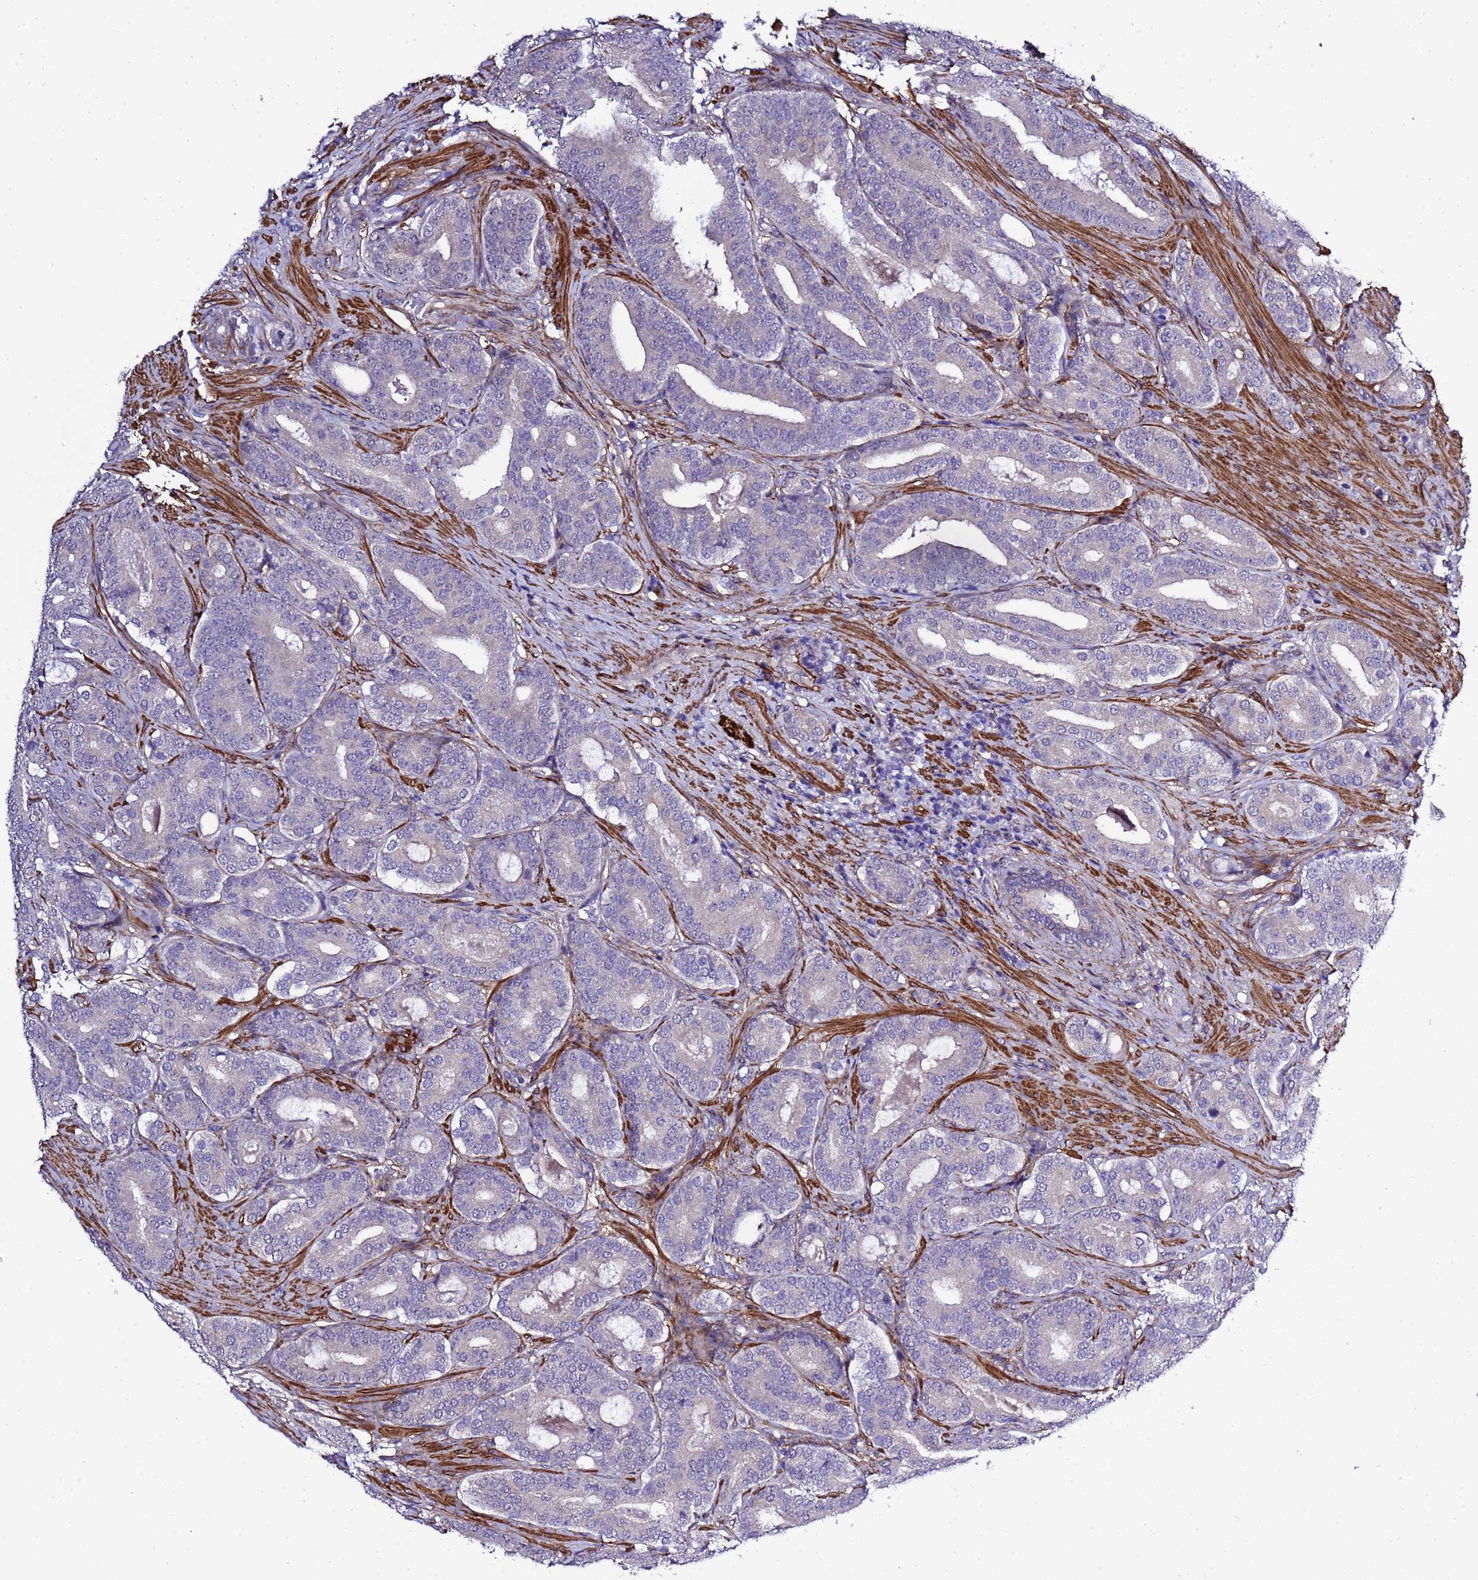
{"staining": {"intensity": "negative", "quantity": "none", "location": "none"}, "tissue": "prostate cancer", "cell_type": "Tumor cells", "image_type": "cancer", "snomed": [{"axis": "morphology", "description": "Adenocarcinoma, High grade"}, {"axis": "topography", "description": "Prostate"}], "caption": "This histopathology image is of prostate high-grade adenocarcinoma stained with immunohistochemistry (IHC) to label a protein in brown with the nuclei are counter-stained blue. There is no expression in tumor cells.", "gene": "GZF1", "patient": {"sex": "male", "age": 60}}